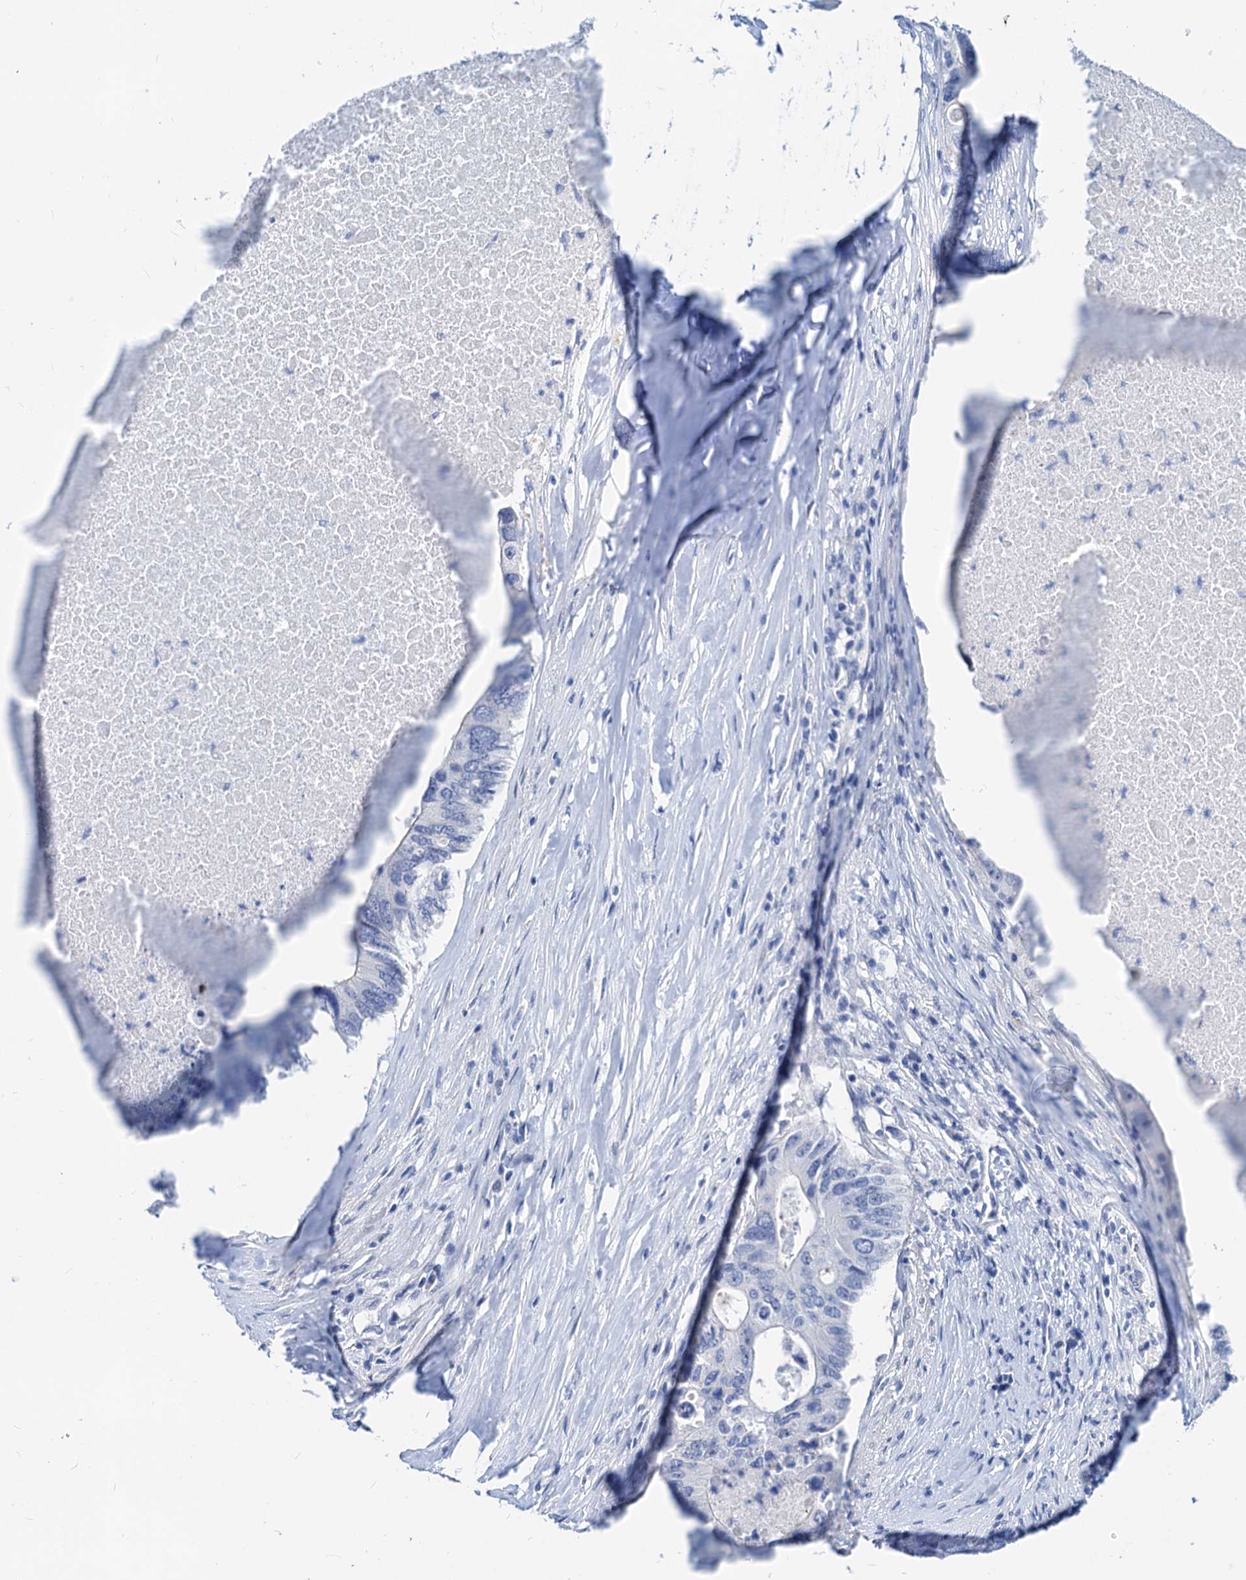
{"staining": {"intensity": "negative", "quantity": "none", "location": "none"}, "tissue": "colorectal cancer", "cell_type": "Tumor cells", "image_type": "cancer", "snomed": [{"axis": "morphology", "description": "Adenocarcinoma, NOS"}, {"axis": "topography", "description": "Colon"}], "caption": "A micrograph of human adenocarcinoma (colorectal) is negative for staining in tumor cells. (Brightfield microscopy of DAB immunohistochemistry at high magnification).", "gene": "HSF2", "patient": {"sex": "male", "age": 71}}